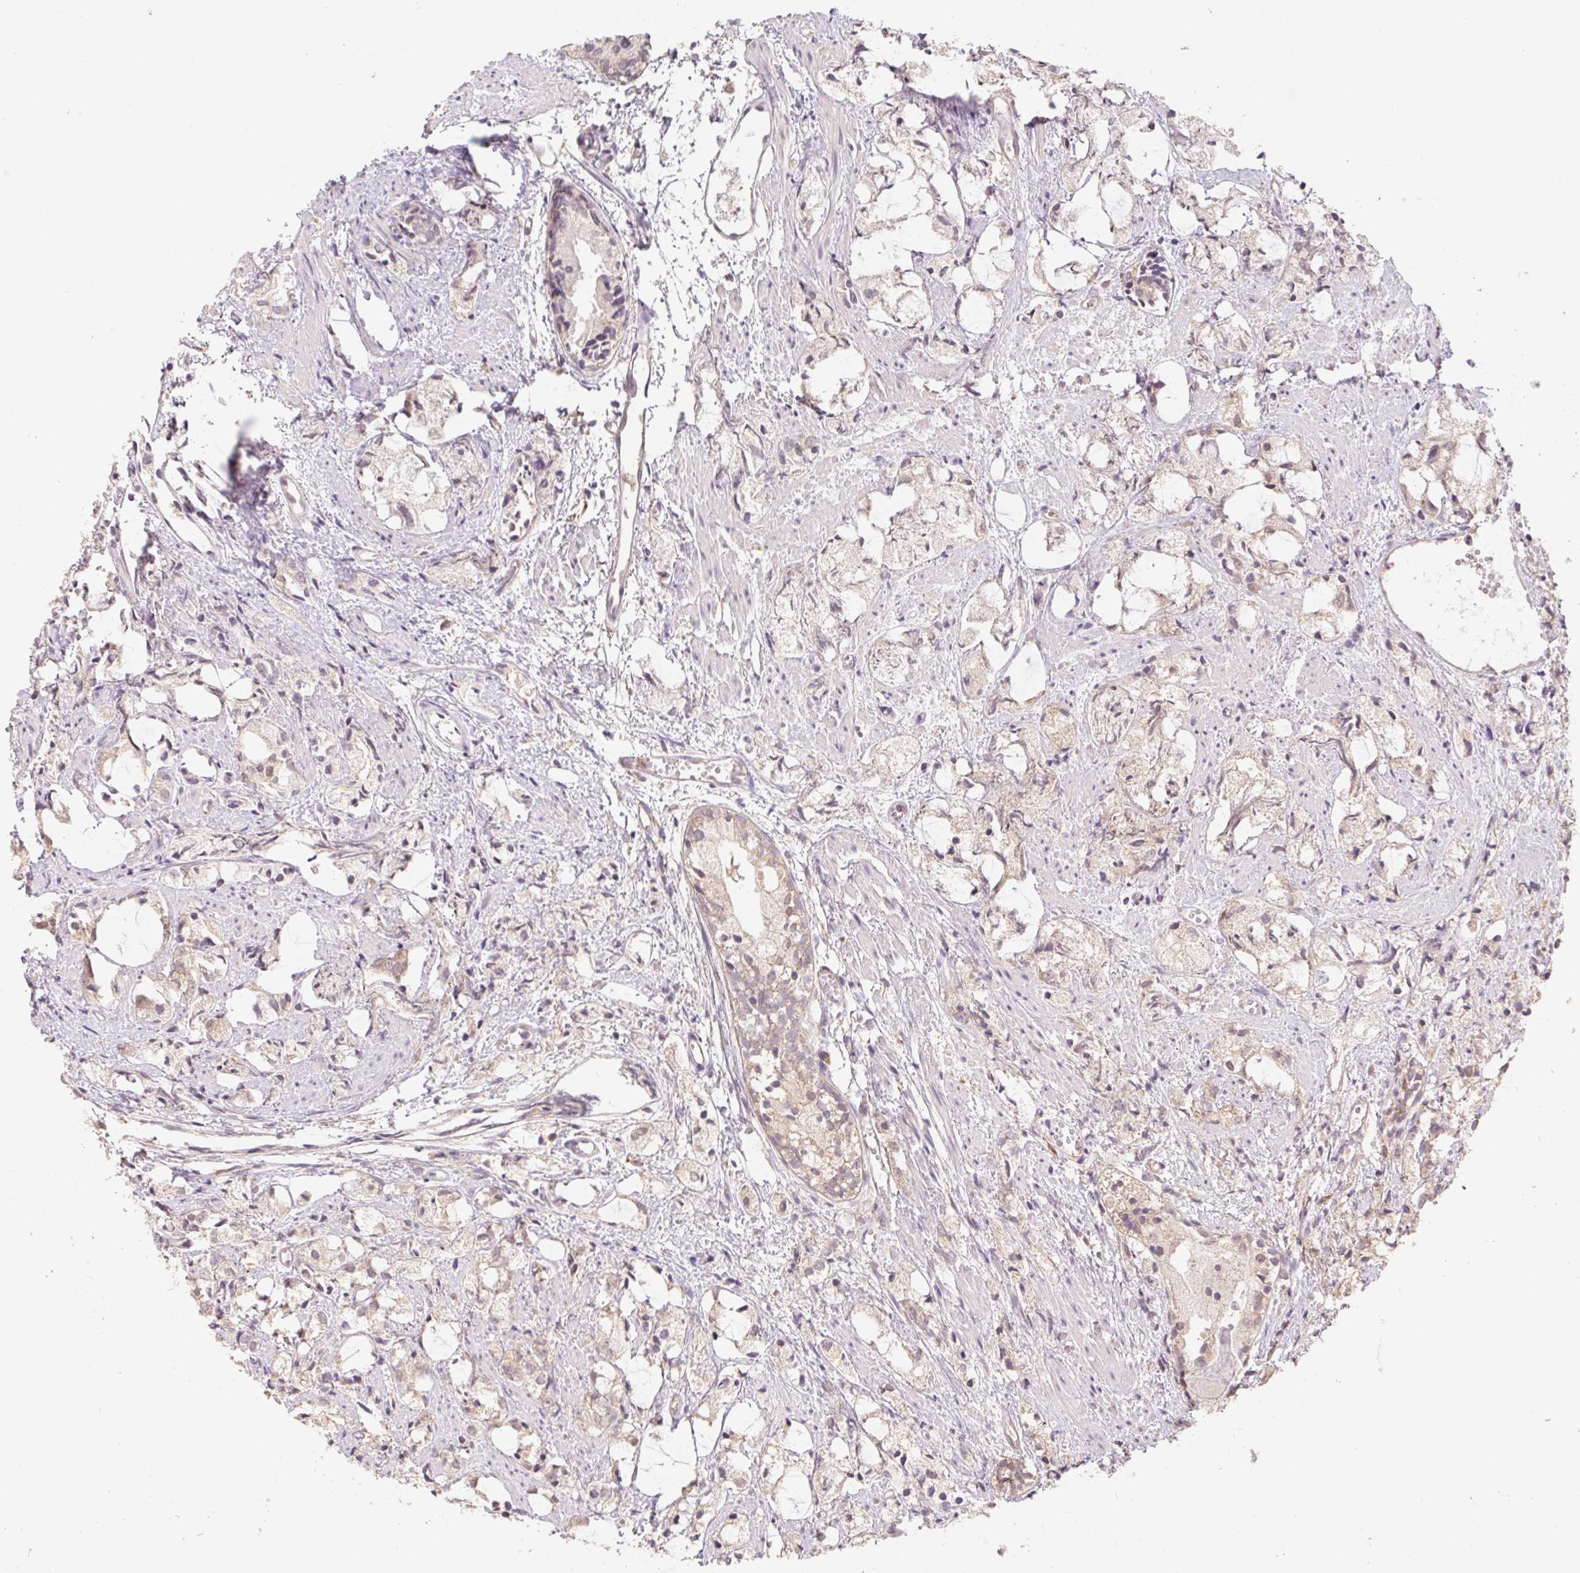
{"staining": {"intensity": "weak", "quantity": "25%-75%", "location": "cytoplasmic/membranous"}, "tissue": "prostate cancer", "cell_type": "Tumor cells", "image_type": "cancer", "snomed": [{"axis": "morphology", "description": "Adenocarcinoma, High grade"}, {"axis": "topography", "description": "Prostate"}], "caption": "Immunohistochemical staining of human high-grade adenocarcinoma (prostate) demonstrates weak cytoplasmic/membranous protein expression in about 25%-75% of tumor cells.", "gene": "RPL27A", "patient": {"sex": "male", "age": 85}}